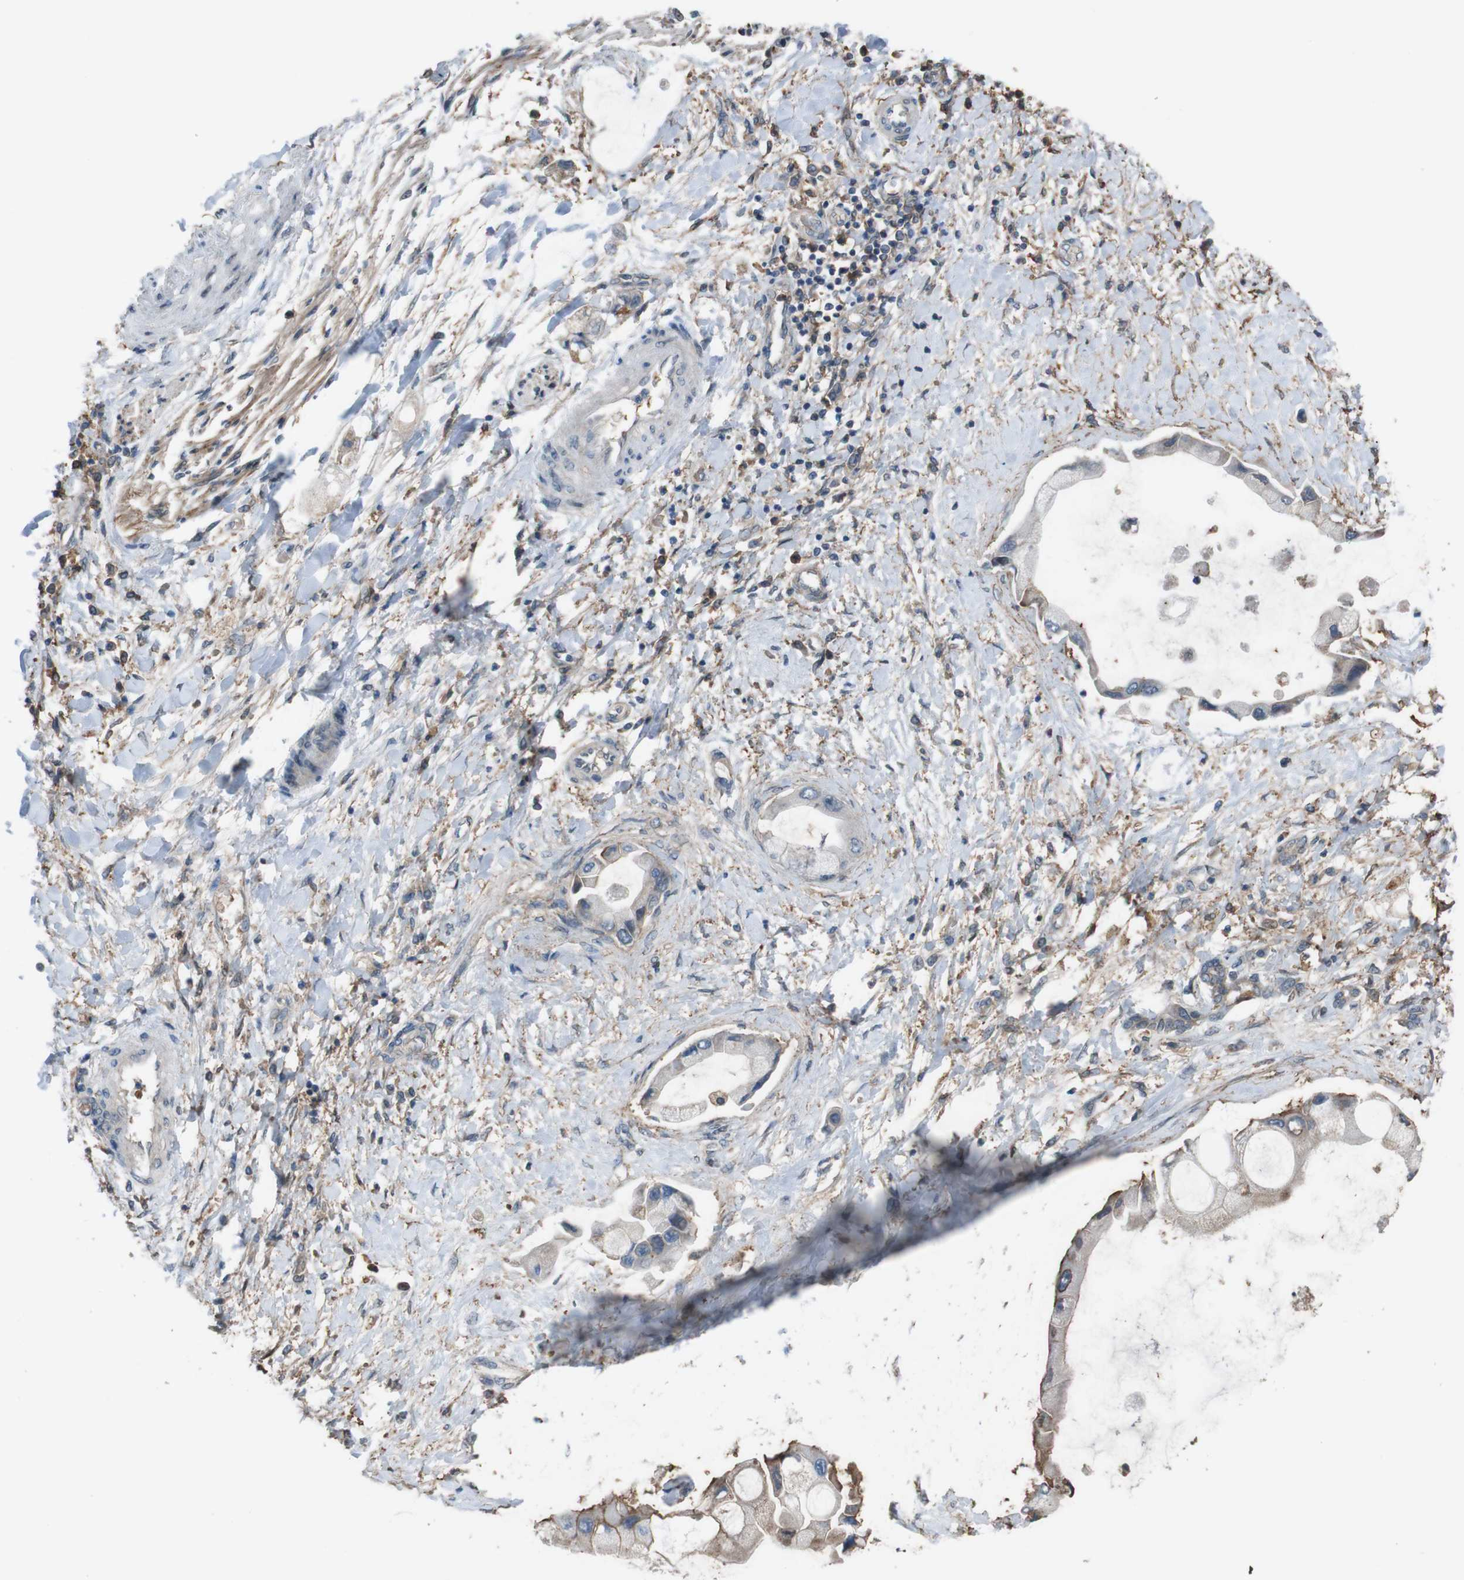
{"staining": {"intensity": "moderate", "quantity": "25%-75%", "location": "cytoplasmic/membranous"}, "tissue": "liver cancer", "cell_type": "Tumor cells", "image_type": "cancer", "snomed": [{"axis": "morphology", "description": "Cholangiocarcinoma"}, {"axis": "topography", "description": "Liver"}], "caption": "Immunohistochemistry histopathology image of neoplastic tissue: liver cholangiocarcinoma stained using immunohistochemistry displays medium levels of moderate protein expression localized specifically in the cytoplasmic/membranous of tumor cells, appearing as a cytoplasmic/membranous brown color.", "gene": "ATP2B1", "patient": {"sex": "male", "age": 50}}